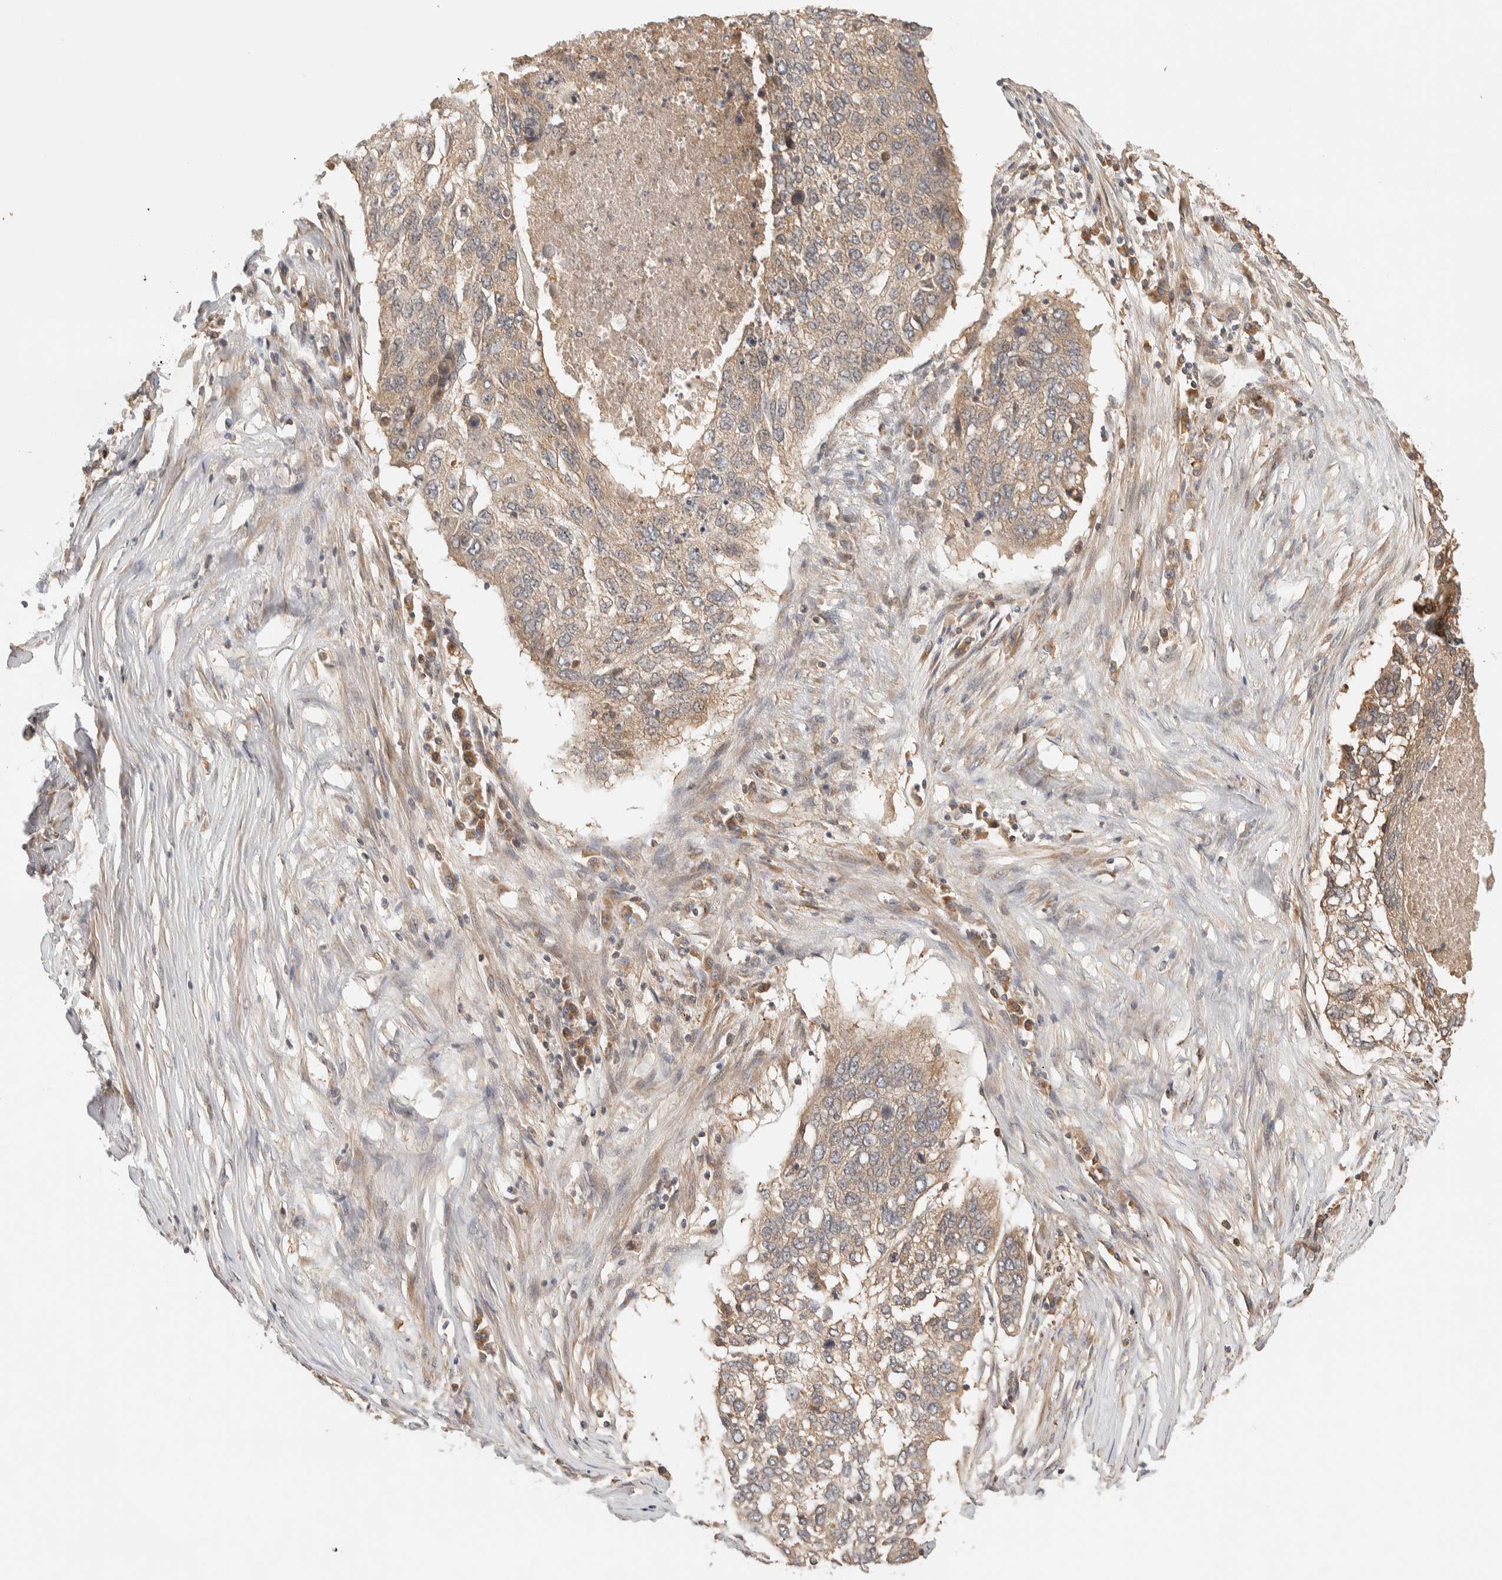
{"staining": {"intensity": "weak", "quantity": ">75%", "location": "cytoplasmic/membranous"}, "tissue": "lung cancer", "cell_type": "Tumor cells", "image_type": "cancer", "snomed": [{"axis": "morphology", "description": "Squamous cell carcinoma, NOS"}, {"axis": "topography", "description": "Lung"}], "caption": "Immunohistochemical staining of human lung squamous cell carcinoma demonstrates low levels of weak cytoplasmic/membranous protein staining in approximately >75% of tumor cells.", "gene": "TTI2", "patient": {"sex": "female", "age": 63}}